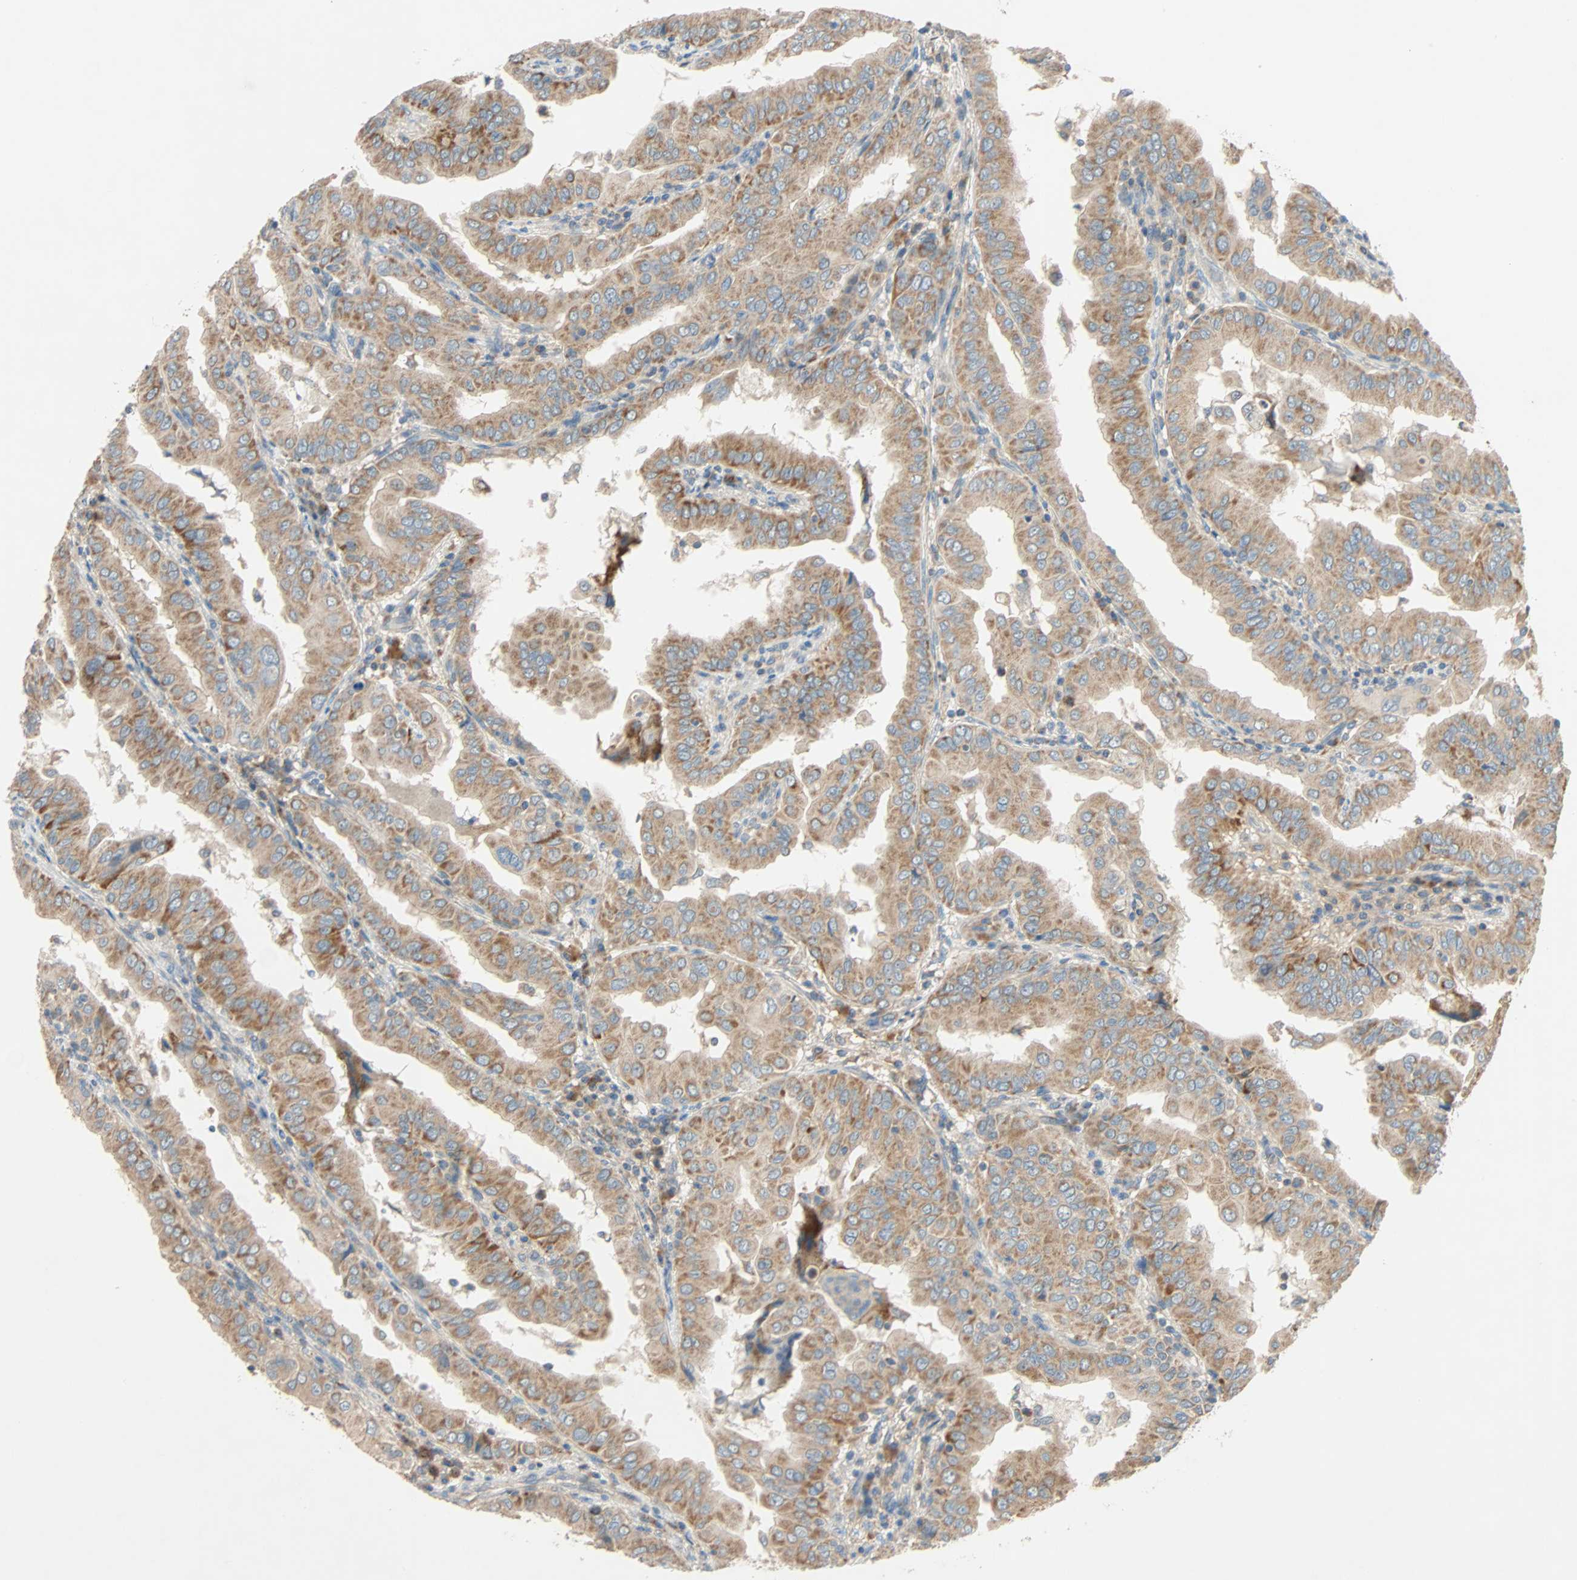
{"staining": {"intensity": "moderate", "quantity": ">75%", "location": "cytoplasmic/membranous"}, "tissue": "thyroid cancer", "cell_type": "Tumor cells", "image_type": "cancer", "snomed": [{"axis": "morphology", "description": "Papillary adenocarcinoma, NOS"}, {"axis": "topography", "description": "Thyroid gland"}], "caption": "Immunohistochemical staining of thyroid papillary adenocarcinoma exhibits moderate cytoplasmic/membranous protein expression in approximately >75% of tumor cells. (DAB (3,3'-diaminobenzidine) = brown stain, brightfield microscopy at high magnification).", "gene": "XYLT1", "patient": {"sex": "male", "age": 33}}